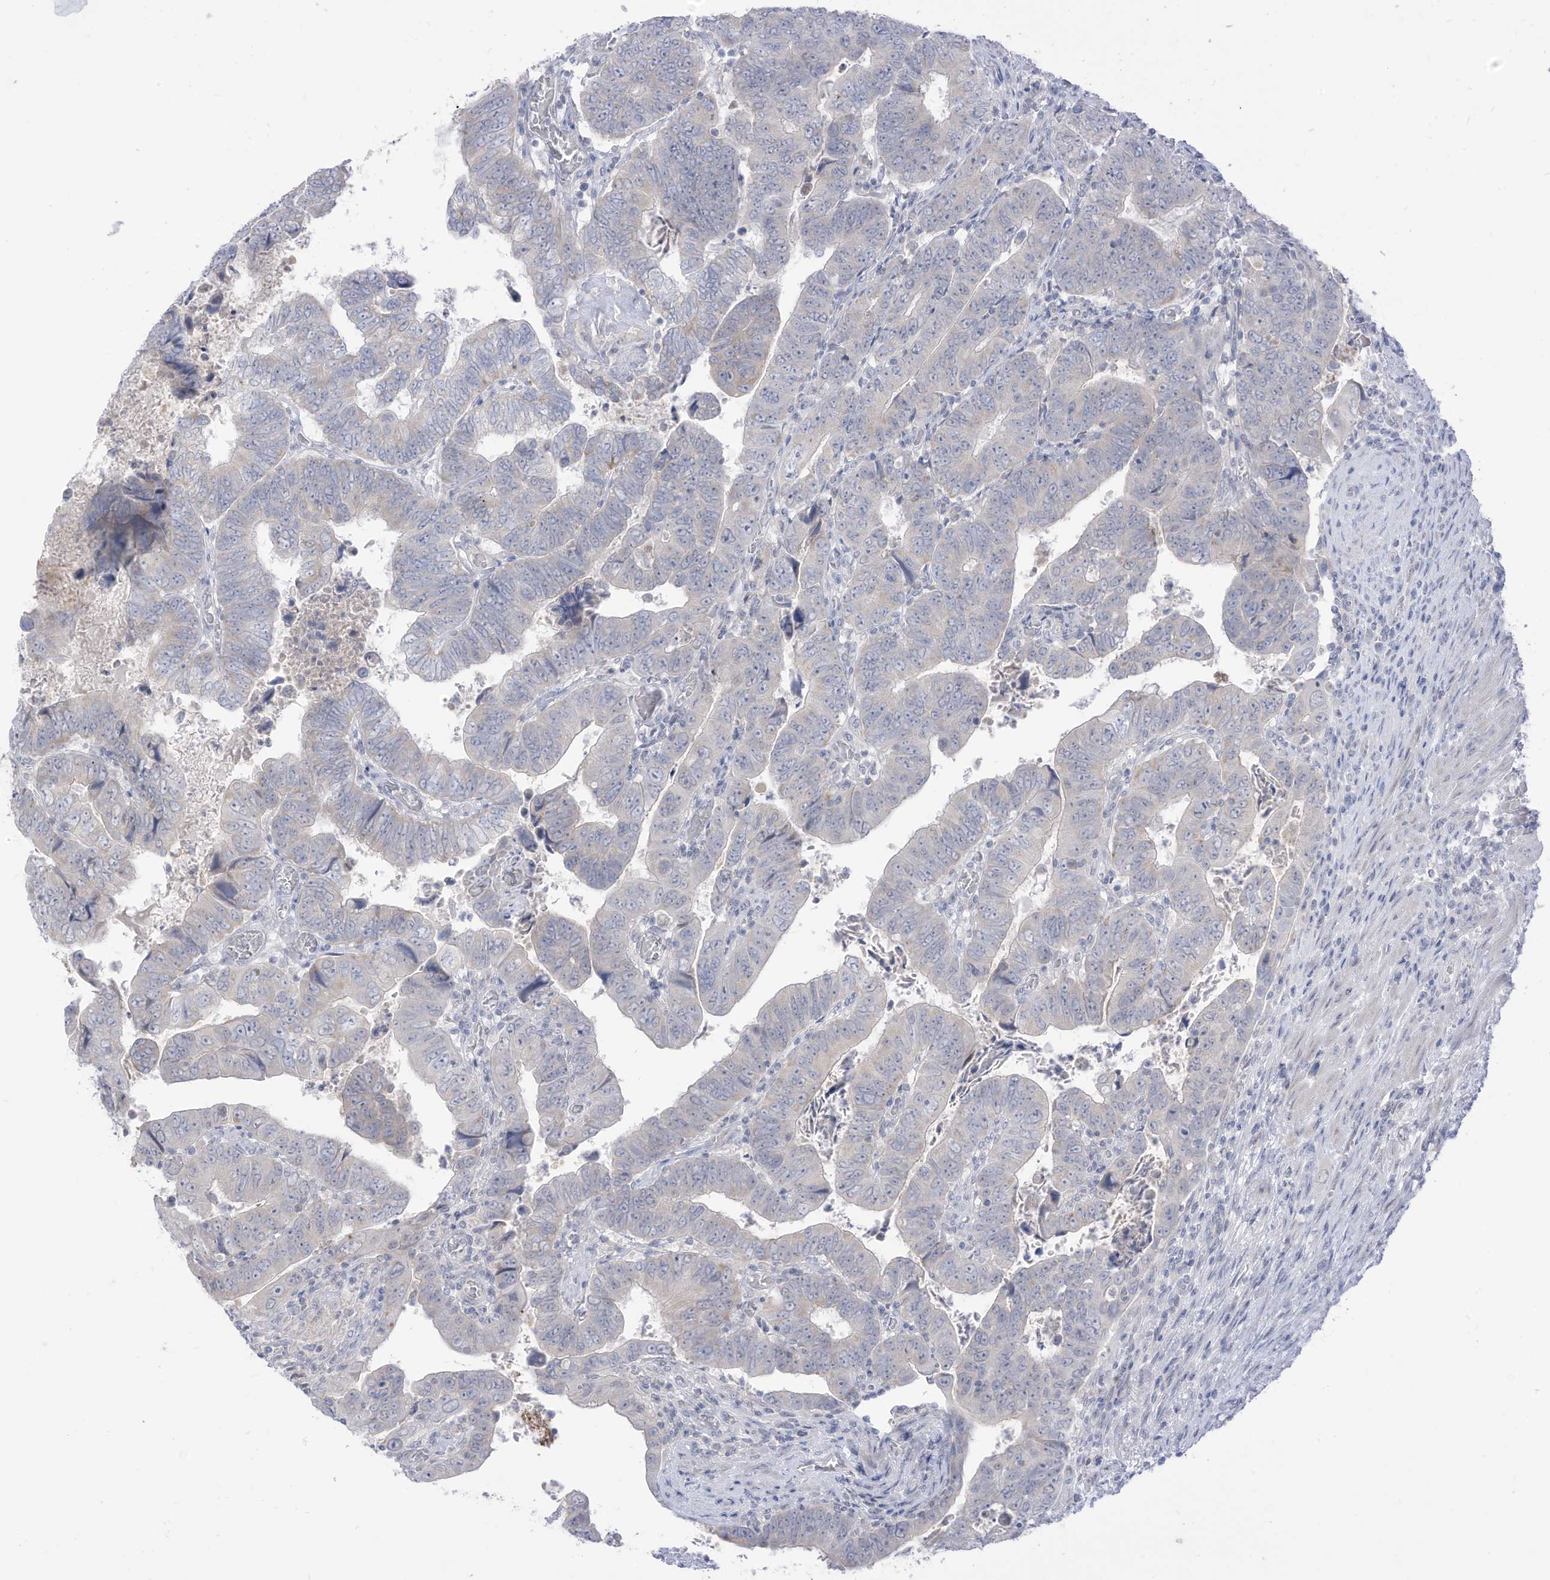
{"staining": {"intensity": "negative", "quantity": "none", "location": "none"}, "tissue": "colorectal cancer", "cell_type": "Tumor cells", "image_type": "cancer", "snomed": [{"axis": "morphology", "description": "Normal tissue, NOS"}, {"axis": "morphology", "description": "Adenocarcinoma, NOS"}, {"axis": "topography", "description": "Rectum"}], "caption": "Colorectal adenocarcinoma stained for a protein using IHC demonstrates no staining tumor cells.", "gene": "OGT", "patient": {"sex": "female", "age": 65}}